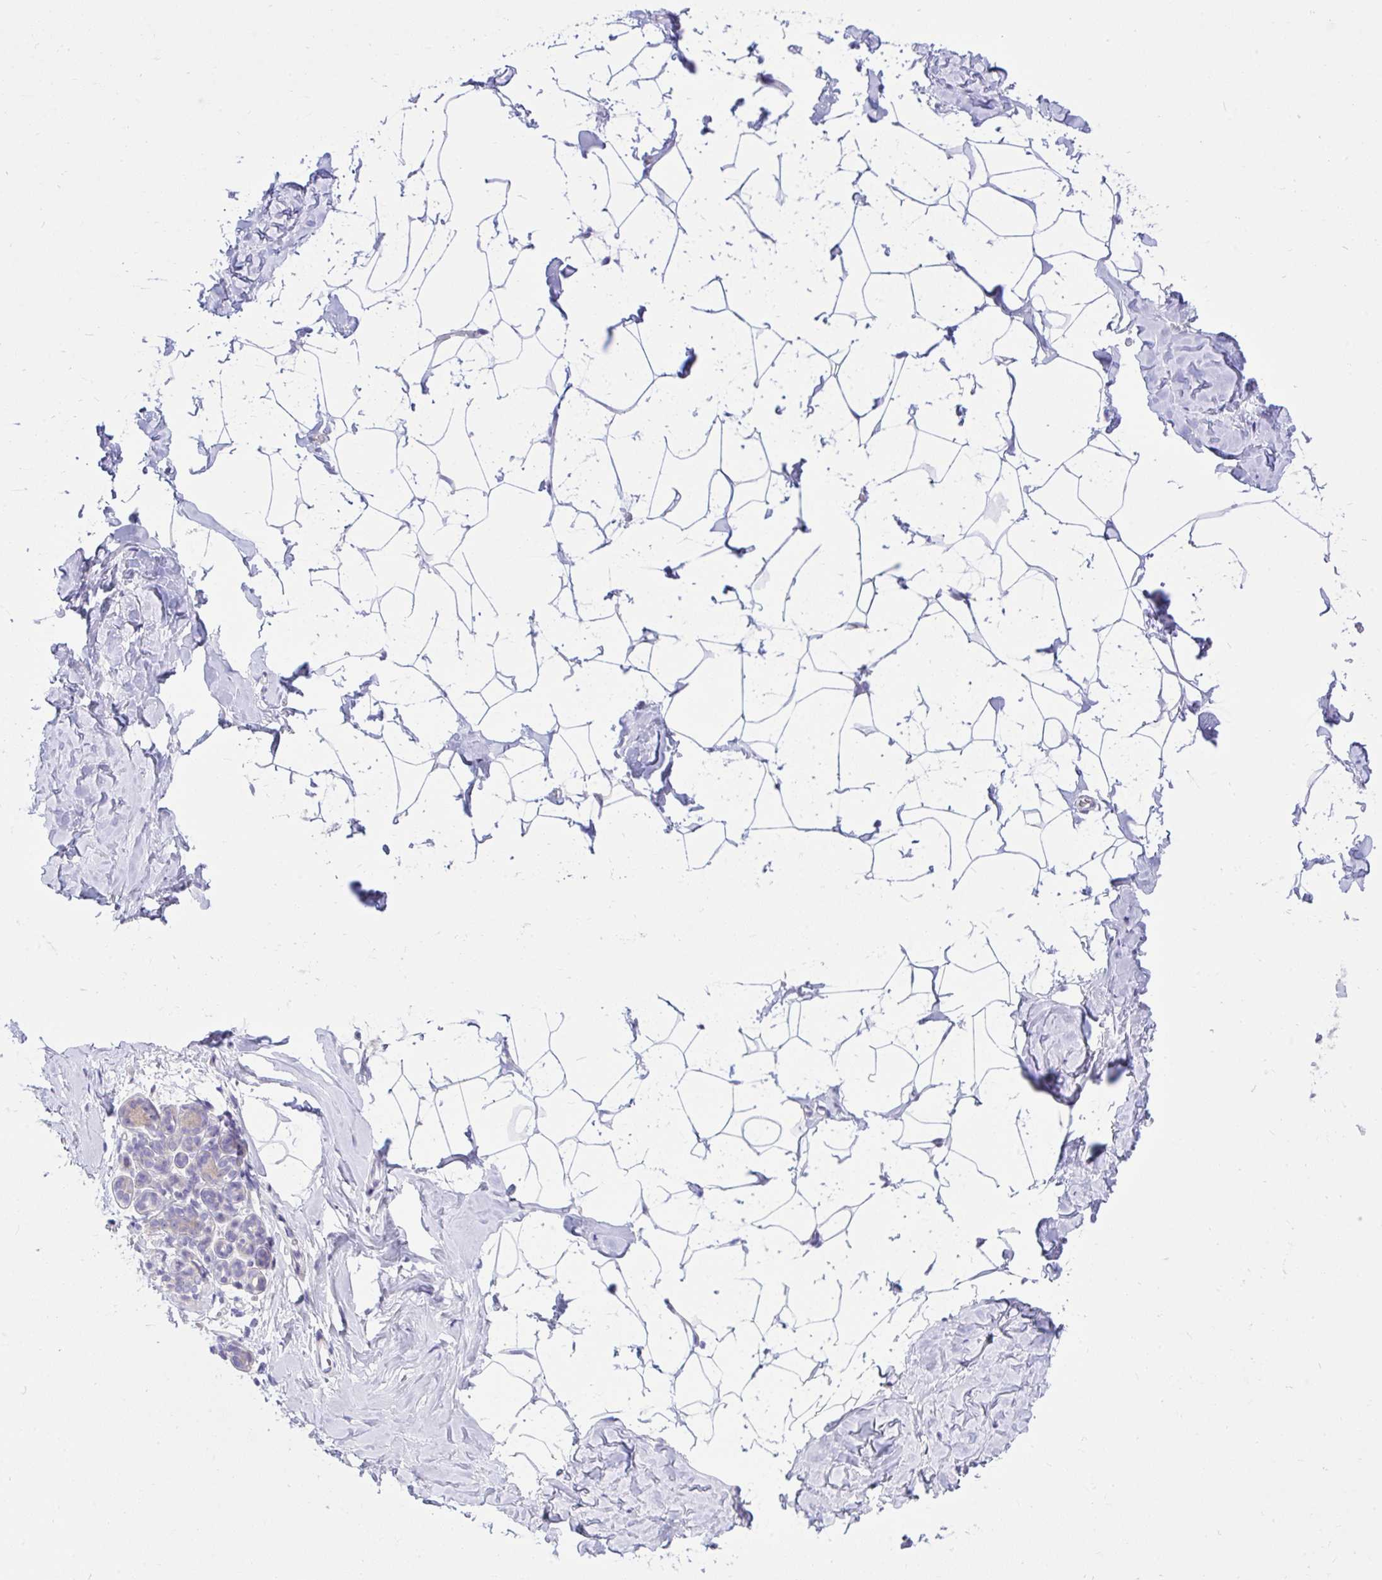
{"staining": {"intensity": "negative", "quantity": "none", "location": "none"}, "tissue": "breast", "cell_type": "Adipocytes", "image_type": "normal", "snomed": [{"axis": "morphology", "description": "Normal tissue, NOS"}, {"axis": "topography", "description": "Breast"}], "caption": "Adipocytes show no significant protein positivity in unremarkable breast.", "gene": "DTX3", "patient": {"sex": "female", "age": 32}}